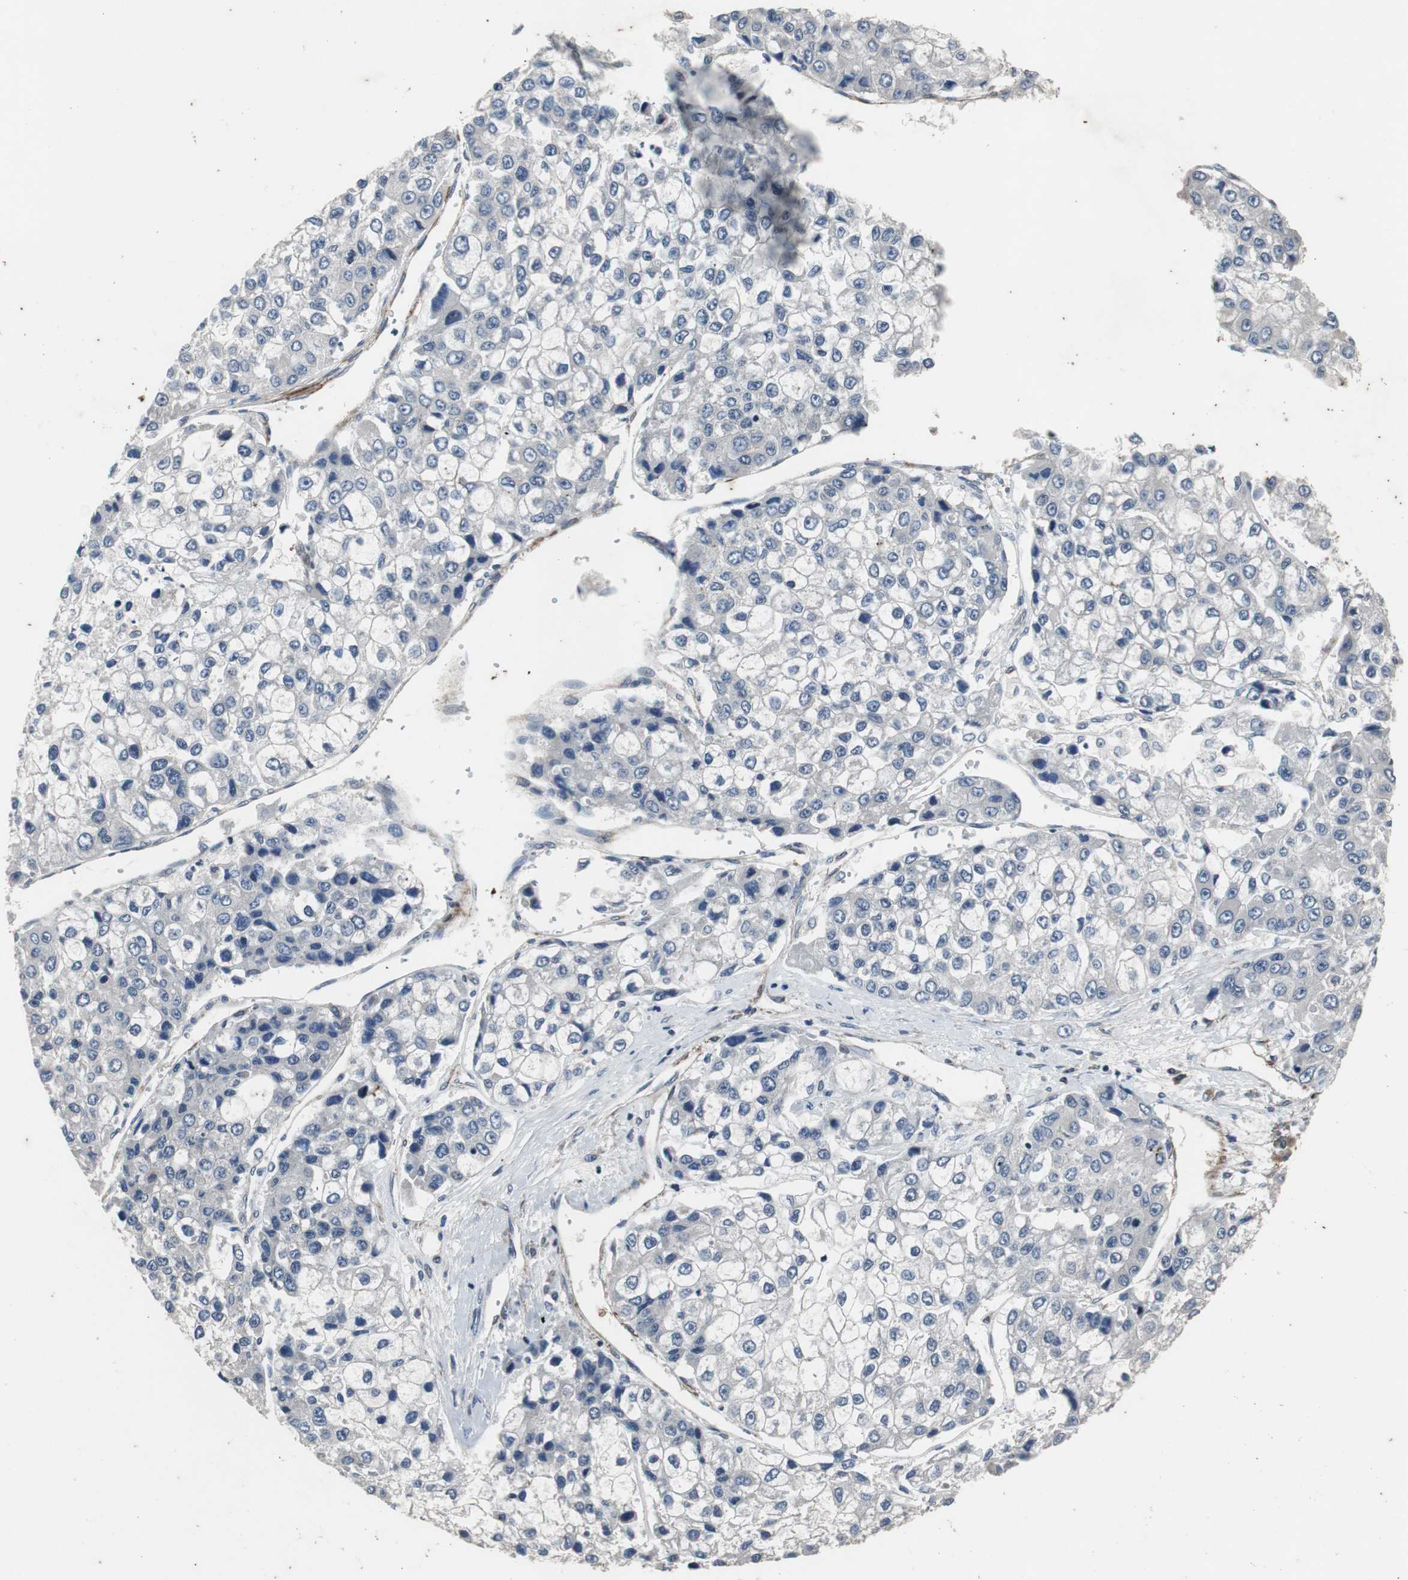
{"staining": {"intensity": "negative", "quantity": "none", "location": "none"}, "tissue": "liver cancer", "cell_type": "Tumor cells", "image_type": "cancer", "snomed": [{"axis": "morphology", "description": "Carcinoma, Hepatocellular, NOS"}, {"axis": "topography", "description": "Liver"}], "caption": "Liver hepatocellular carcinoma stained for a protein using IHC reveals no expression tumor cells.", "gene": "CRADD", "patient": {"sex": "female", "age": 66}}